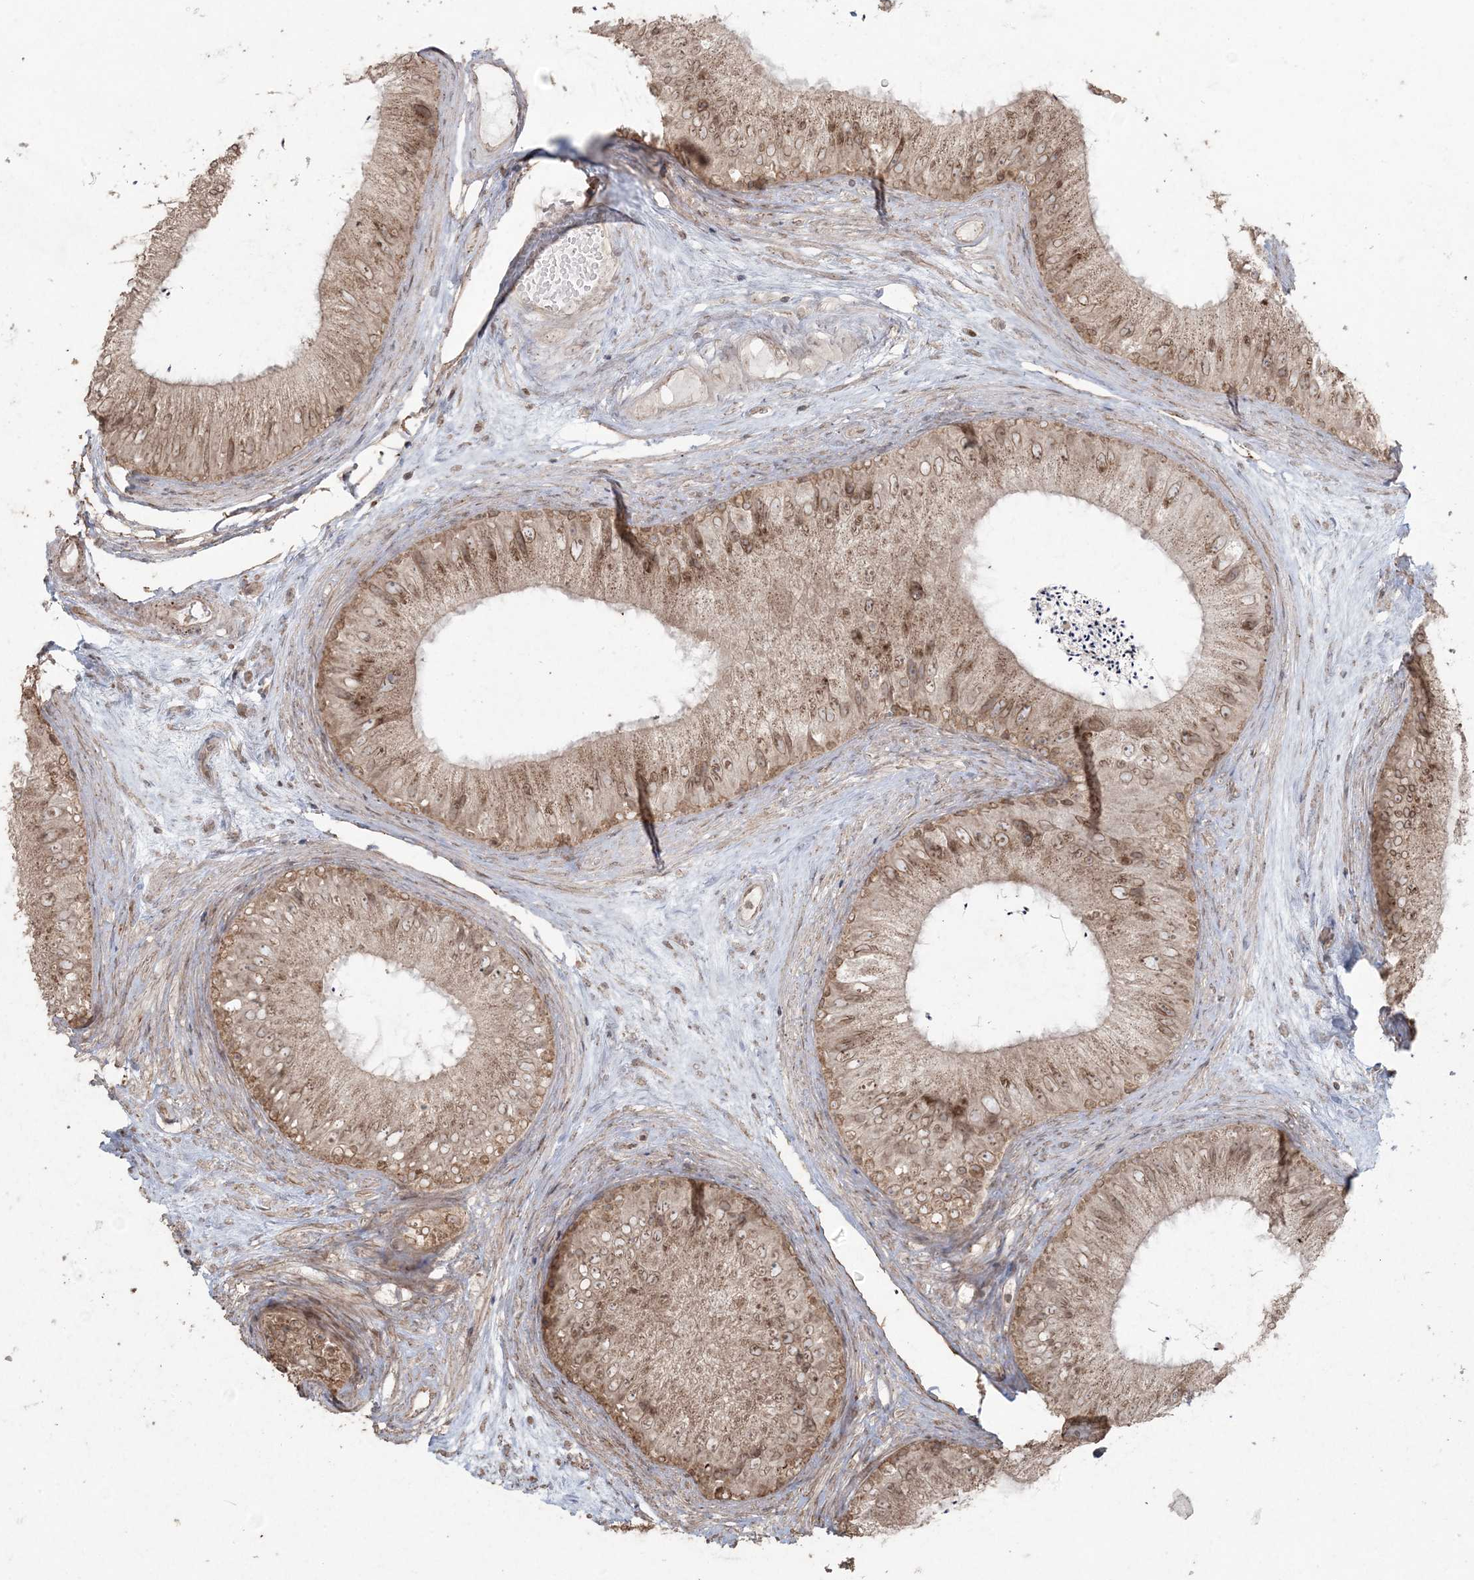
{"staining": {"intensity": "moderate", "quantity": ">75%", "location": "cytoplasmic/membranous,nuclear"}, "tissue": "epididymis", "cell_type": "Glandular cells", "image_type": "normal", "snomed": [{"axis": "morphology", "description": "Normal tissue, NOS"}, {"axis": "topography", "description": "Epididymis"}], "caption": "A medium amount of moderate cytoplasmic/membranous,nuclear positivity is appreciated in about >75% of glandular cells in benign epididymis. The staining is performed using DAB (3,3'-diaminobenzidine) brown chromogen to label protein expression. The nuclei are counter-stained blue using hematoxylin.", "gene": "DDX19B", "patient": {"sex": "male", "age": 77}}